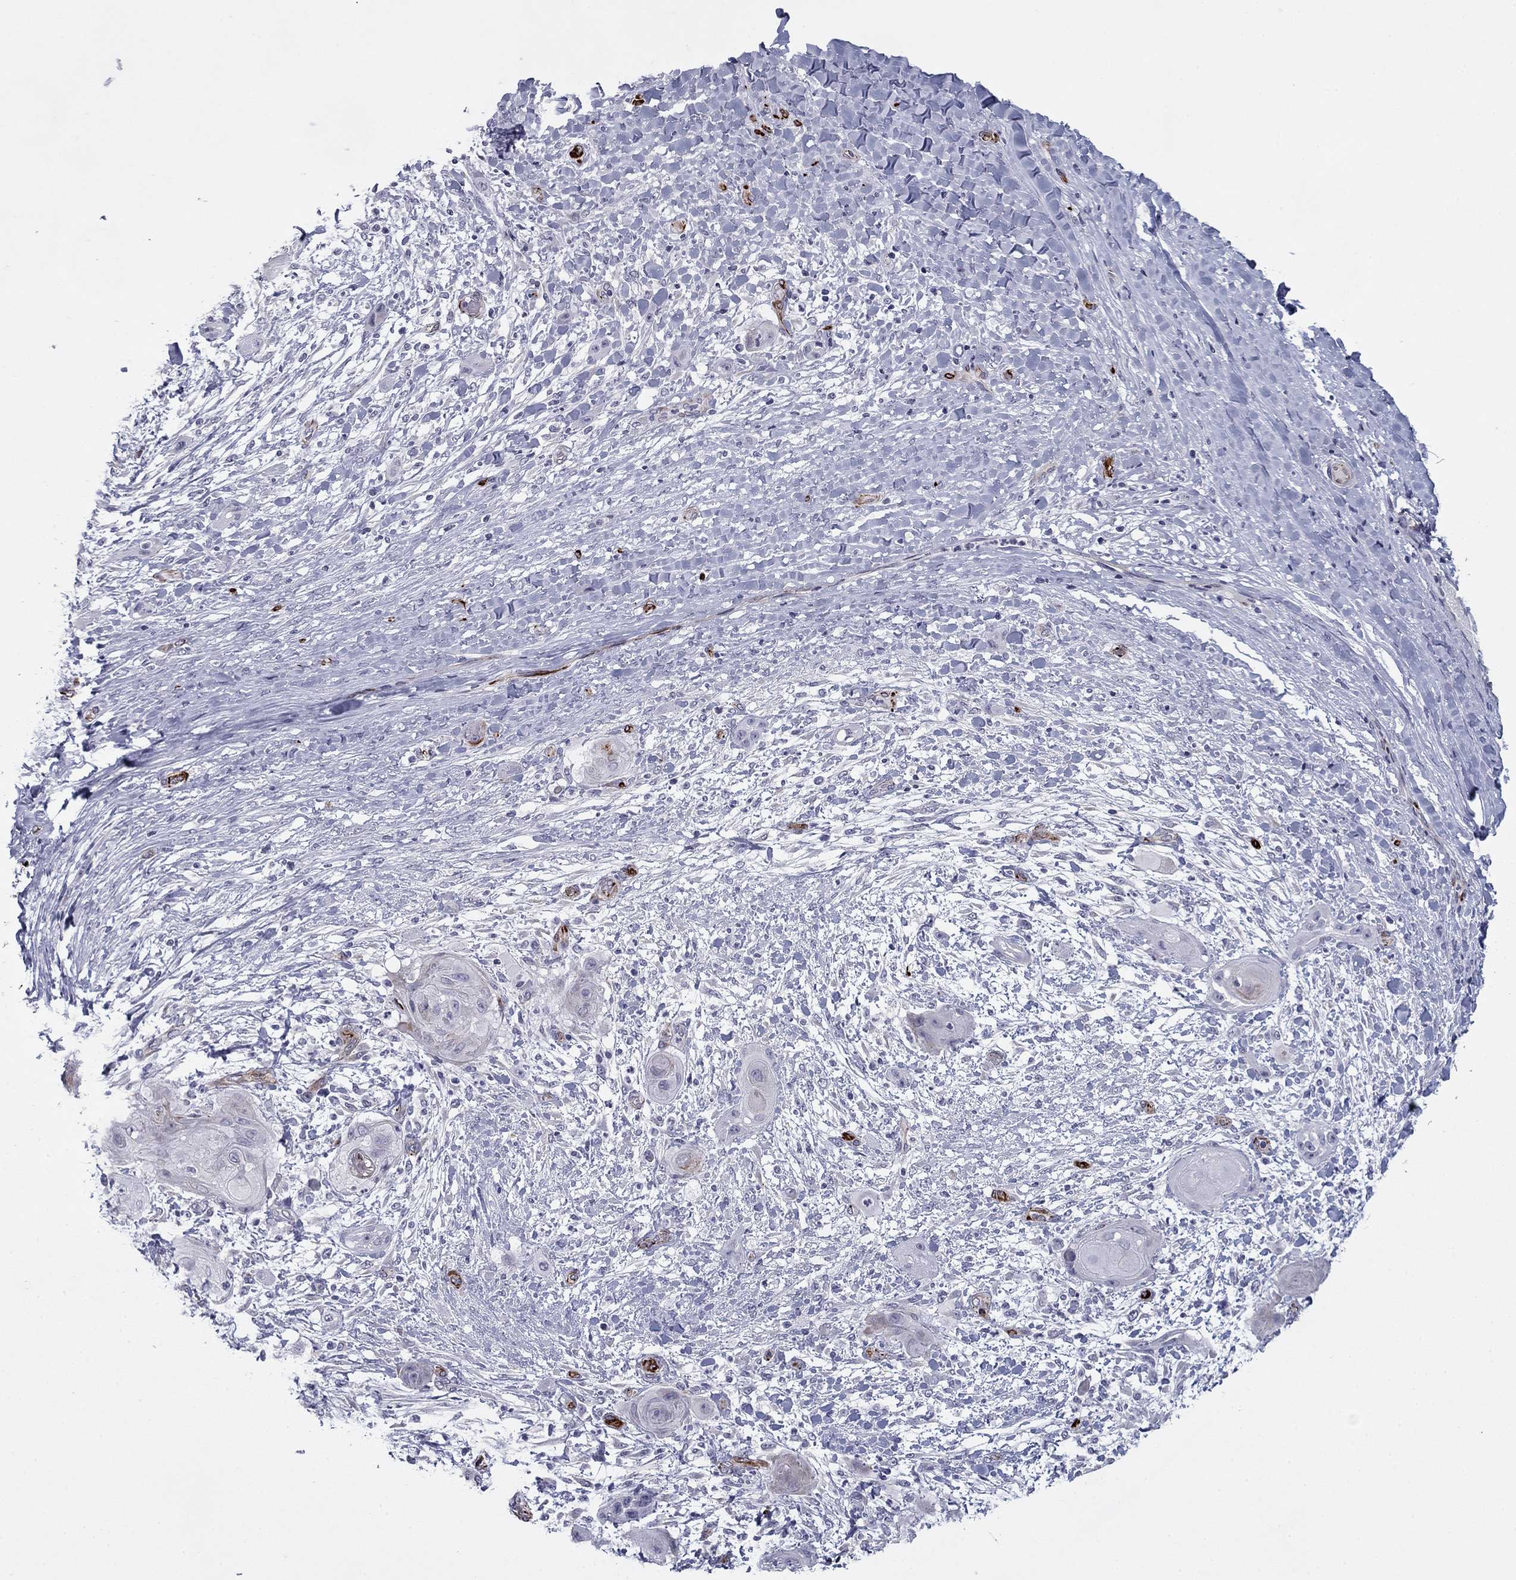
{"staining": {"intensity": "negative", "quantity": "none", "location": "none"}, "tissue": "skin cancer", "cell_type": "Tumor cells", "image_type": "cancer", "snomed": [{"axis": "morphology", "description": "Squamous cell carcinoma, NOS"}, {"axis": "topography", "description": "Skin"}], "caption": "Skin cancer was stained to show a protein in brown. There is no significant expression in tumor cells.", "gene": "ANKS4B", "patient": {"sex": "male", "age": 62}}